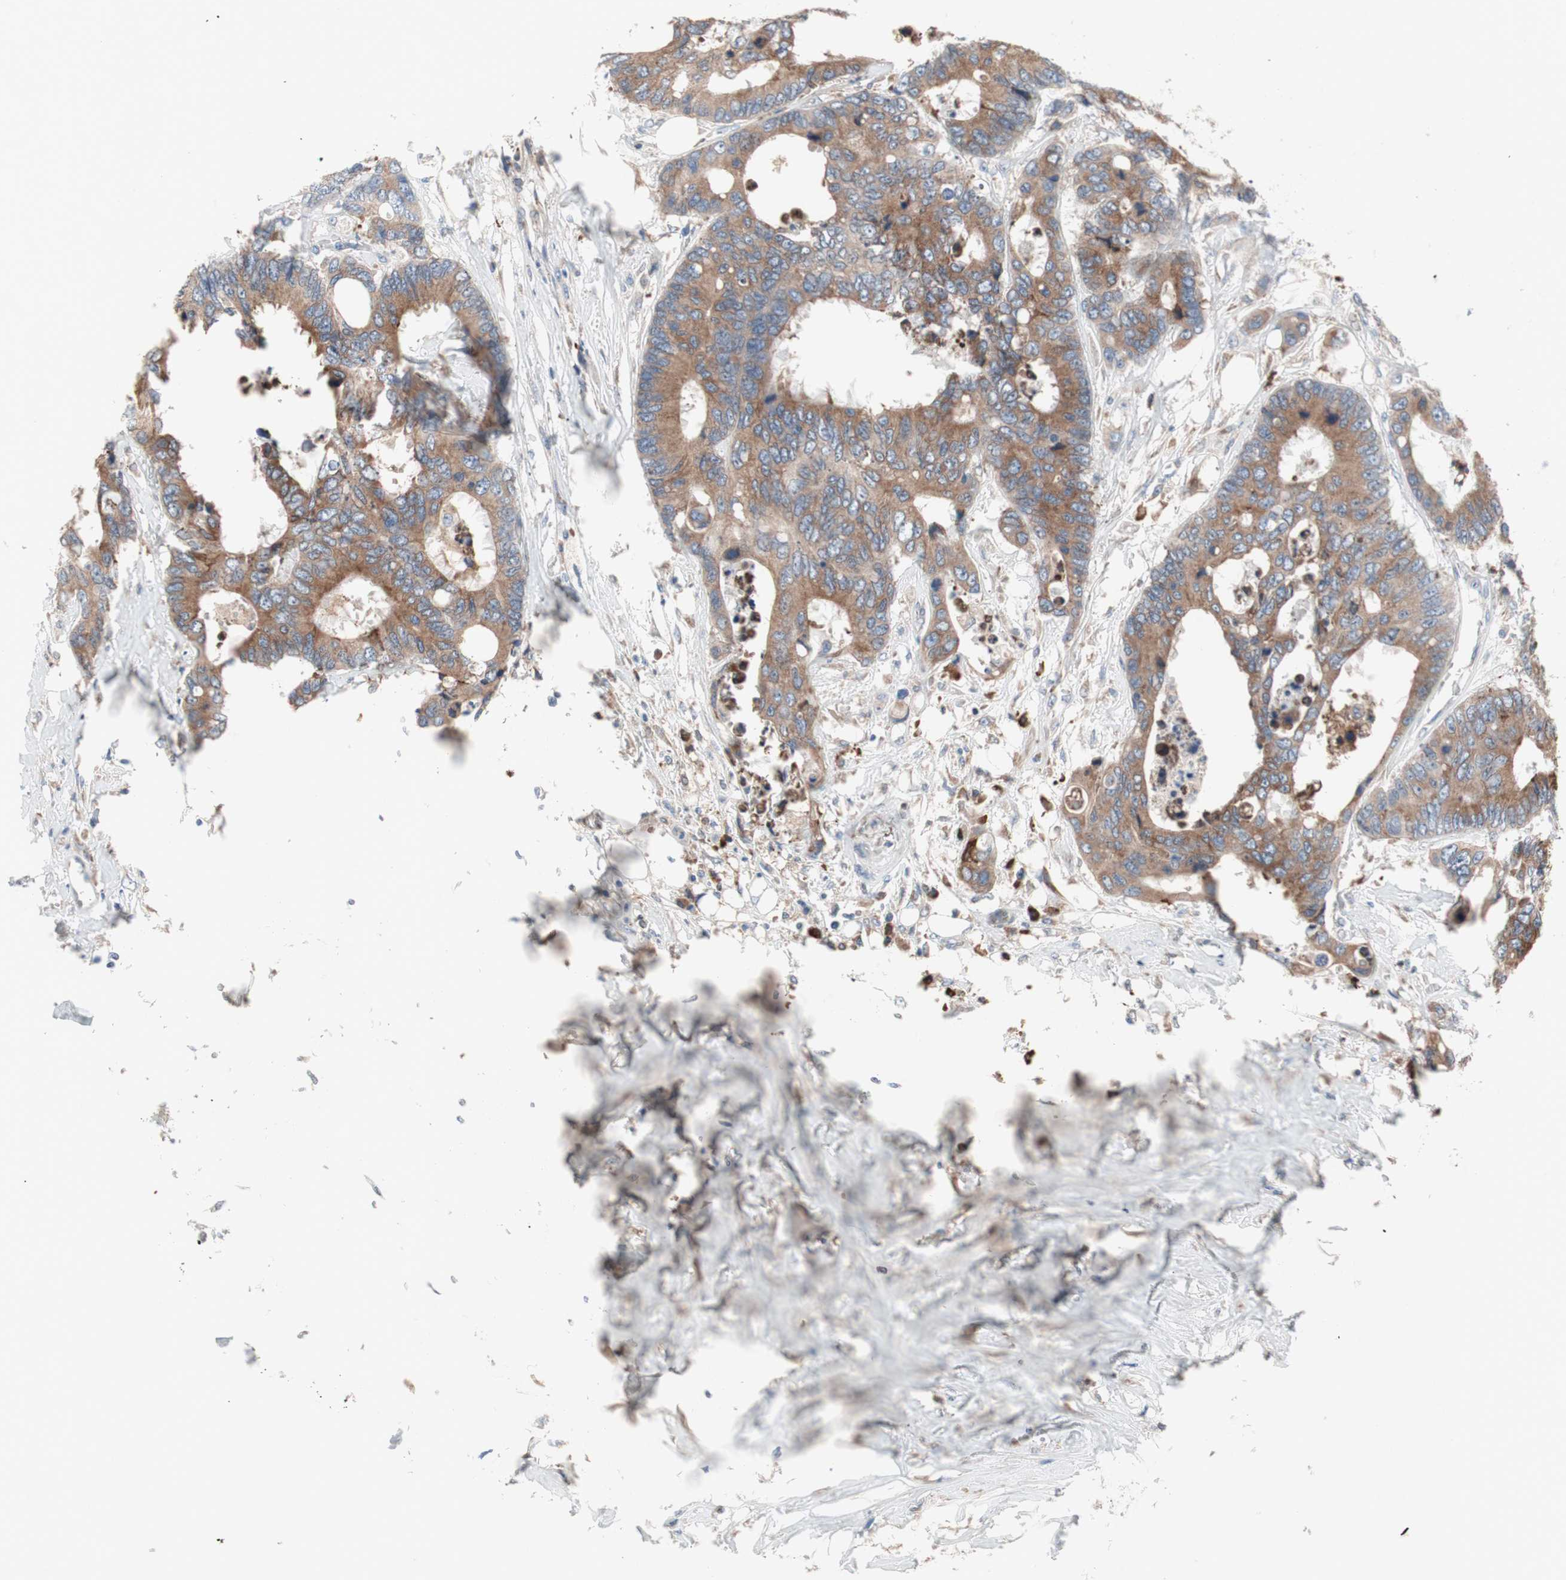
{"staining": {"intensity": "moderate", "quantity": ">75%", "location": "cytoplasmic/membranous"}, "tissue": "colorectal cancer", "cell_type": "Tumor cells", "image_type": "cancer", "snomed": [{"axis": "morphology", "description": "Adenocarcinoma, NOS"}, {"axis": "topography", "description": "Rectum"}], "caption": "This image shows IHC staining of colorectal cancer (adenocarcinoma), with medium moderate cytoplasmic/membranous expression in approximately >75% of tumor cells.", "gene": "SLC27A4", "patient": {"sex": "male", "age": 55}}